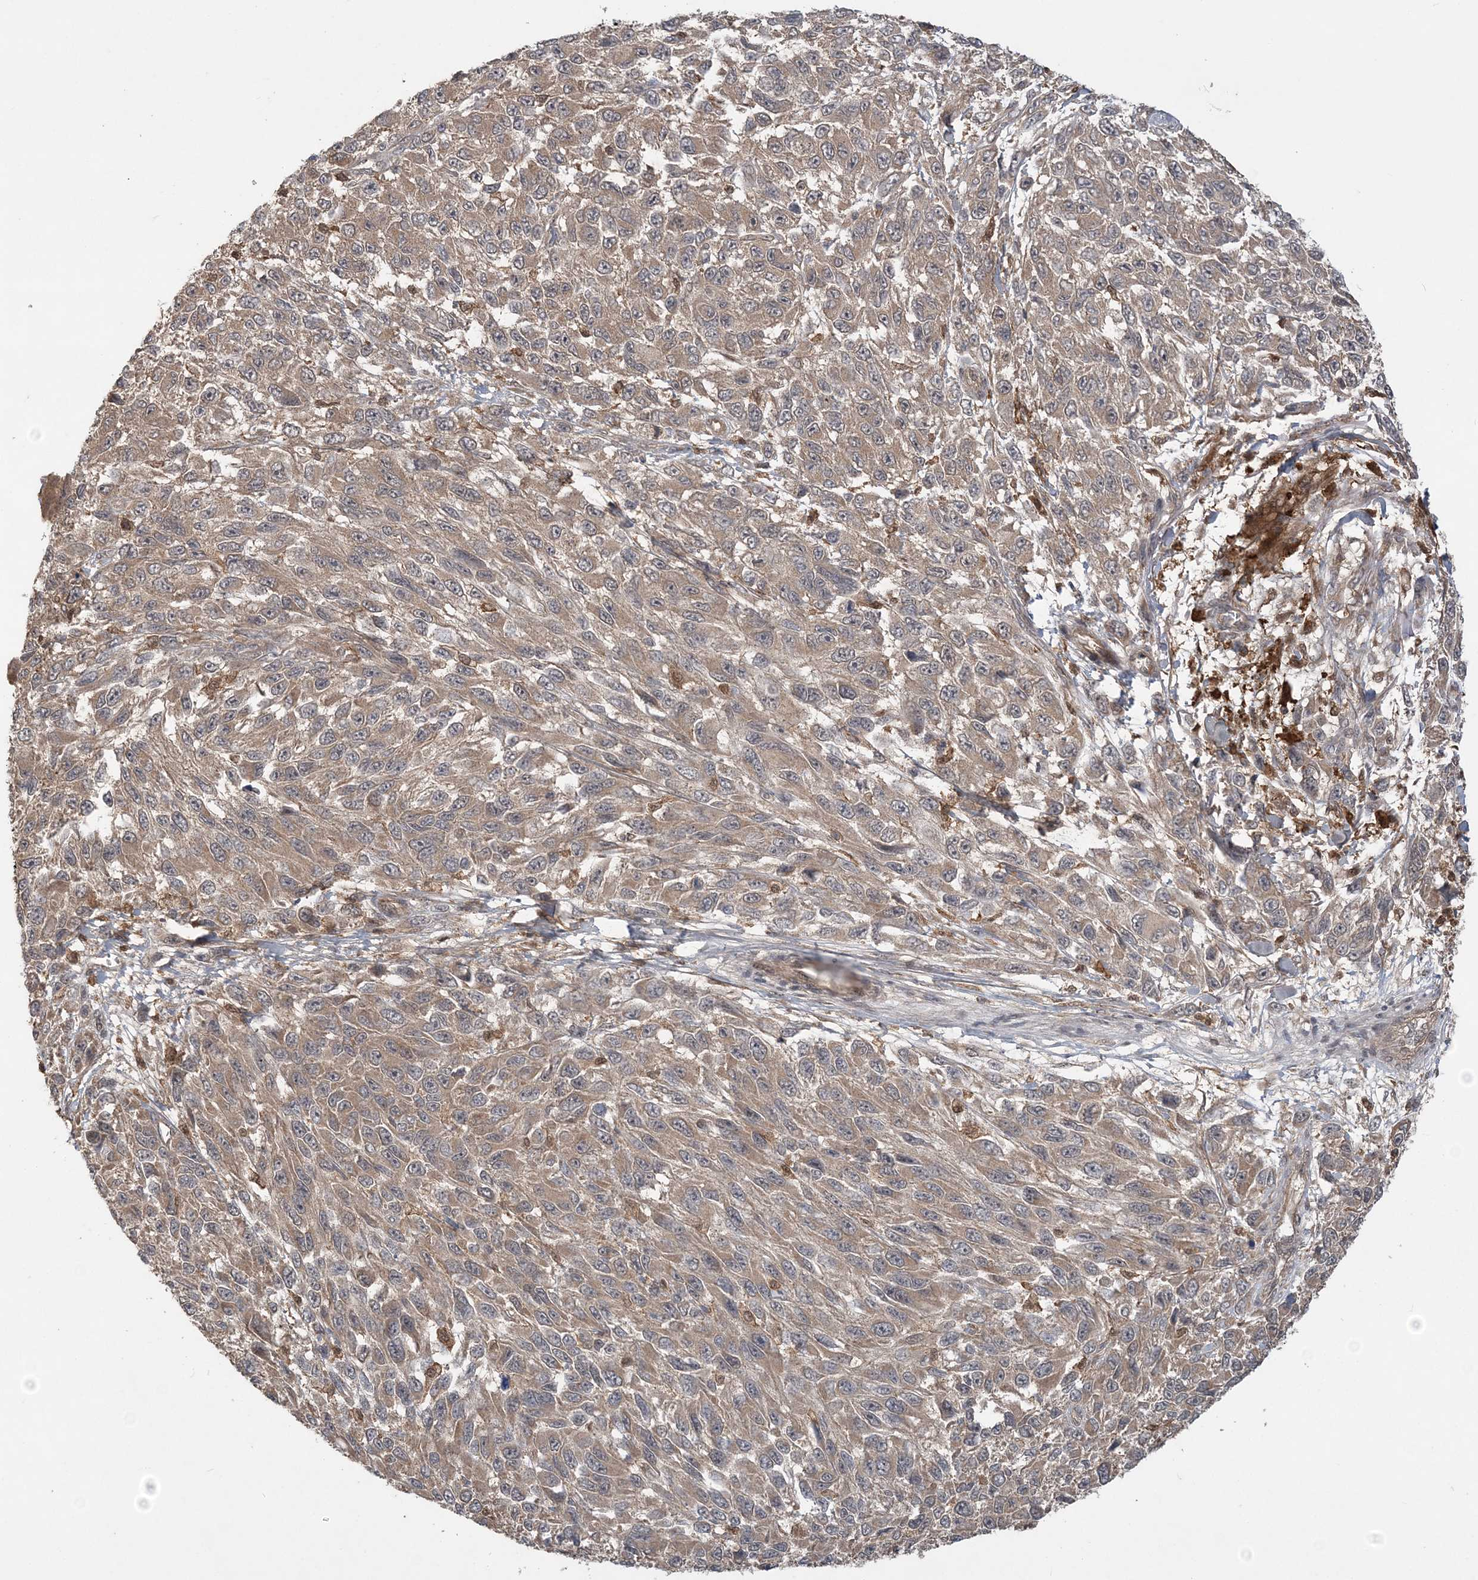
{"staining": {"intensity": "weak", "quantity": ">75%", "location": "cytoplasmic/membranous"}, "tissue": "melanoma", "cell_type": "Tumor cells", "image_type": "cancer", "snomed": [{"axis": "morphology", "description": "Malignant melanoma, NOS"}, {"axis": "topography", "description": "Skin"}], "caption": "Tumor cells show low levels of weak cytoplasmic/membranous staining in about >75% of cells in human melanoma. Using DAB (3,3'-diaminobenzidine) (brown) and hematoxylin (blue) stains, captured at high magnification using brightfield microscopy.", "gene": "LACC1", "patient": {"sex": "female", "age": 96}}